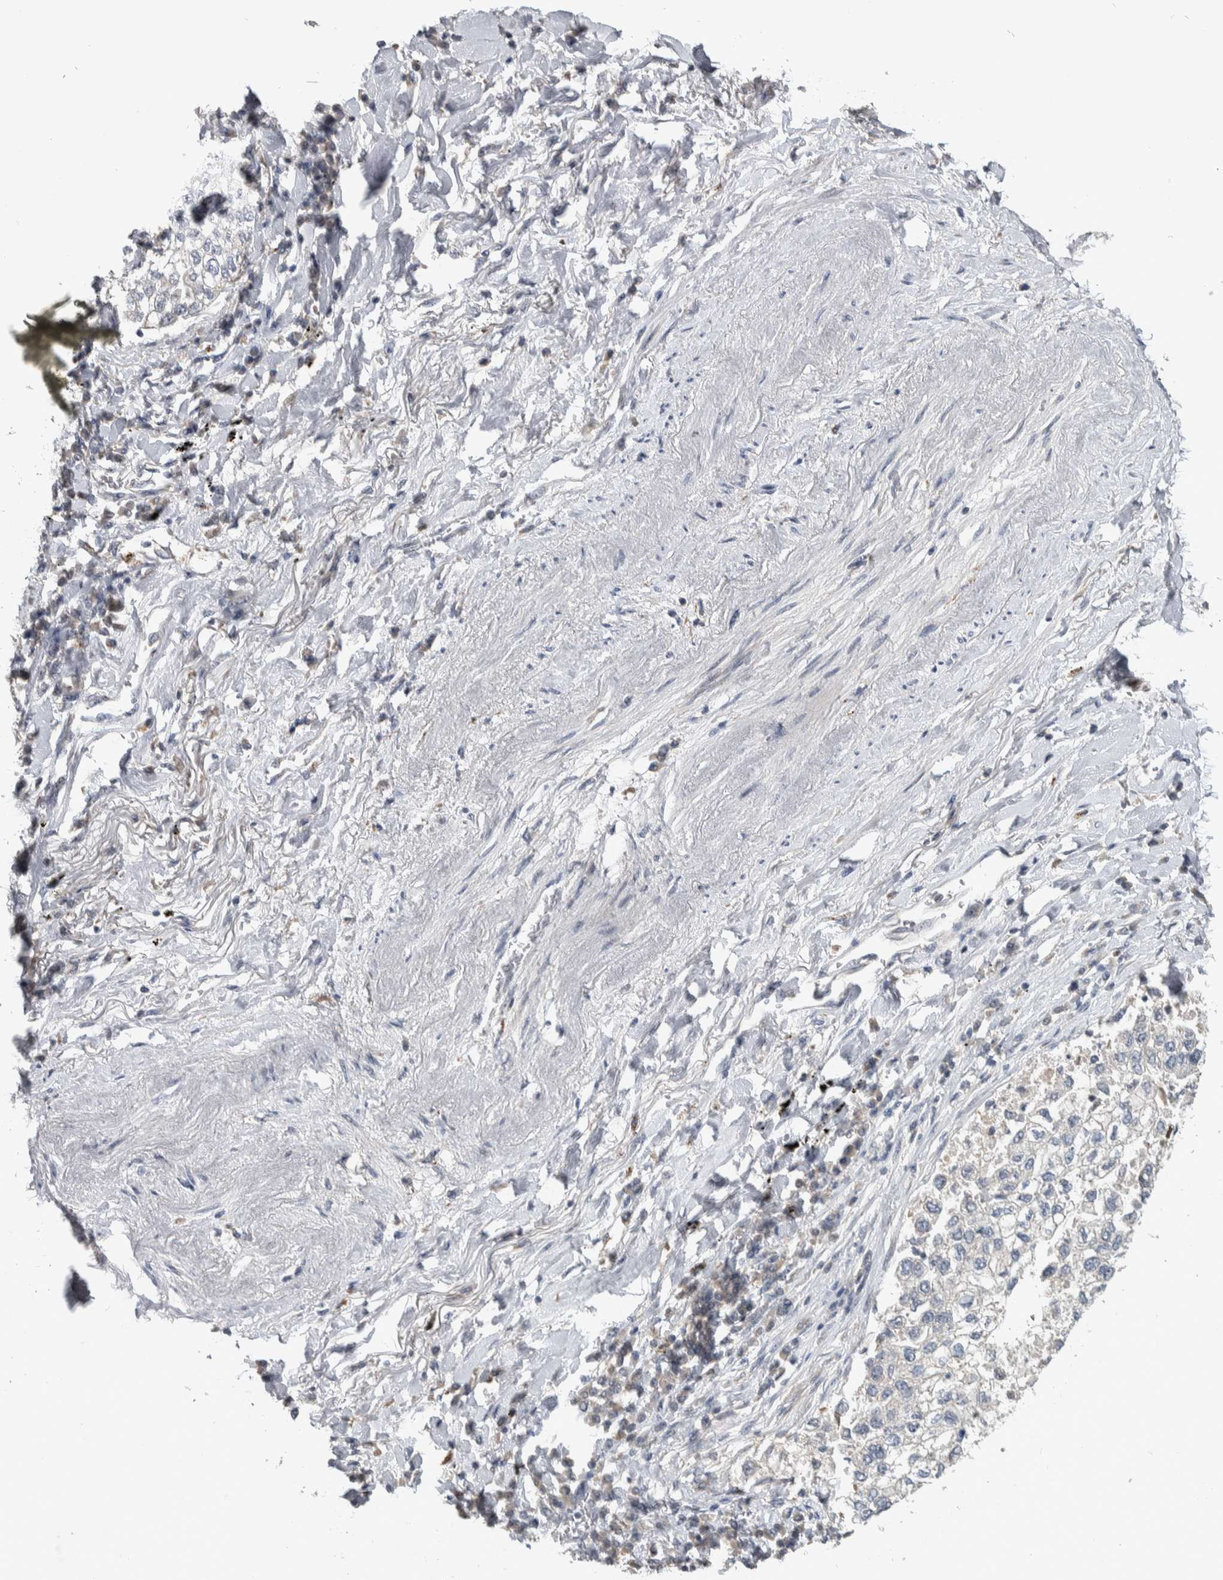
{"staining": {"intensity": "negative", "quantity": "none", "location": "none"}, "tissue": "lung cancer", "cell_type": "Tumor cells", "image_type": "cancer", "snomed": [{"axis": "morphology", "description": "Inflammation, NOS"}, {"axis": "morphology", "description": "Adenocarcinoma, NOS"}, {"axis": "topography", "description": "Lung"}], "caption": "Immunohistochemistry image of neoplastic tissue: human lung cancer stained with DAB reveals no significant protein positivity in tumor cells.", "gene": "FAM83G", "patient": {"sex": "male", "age": 63}}